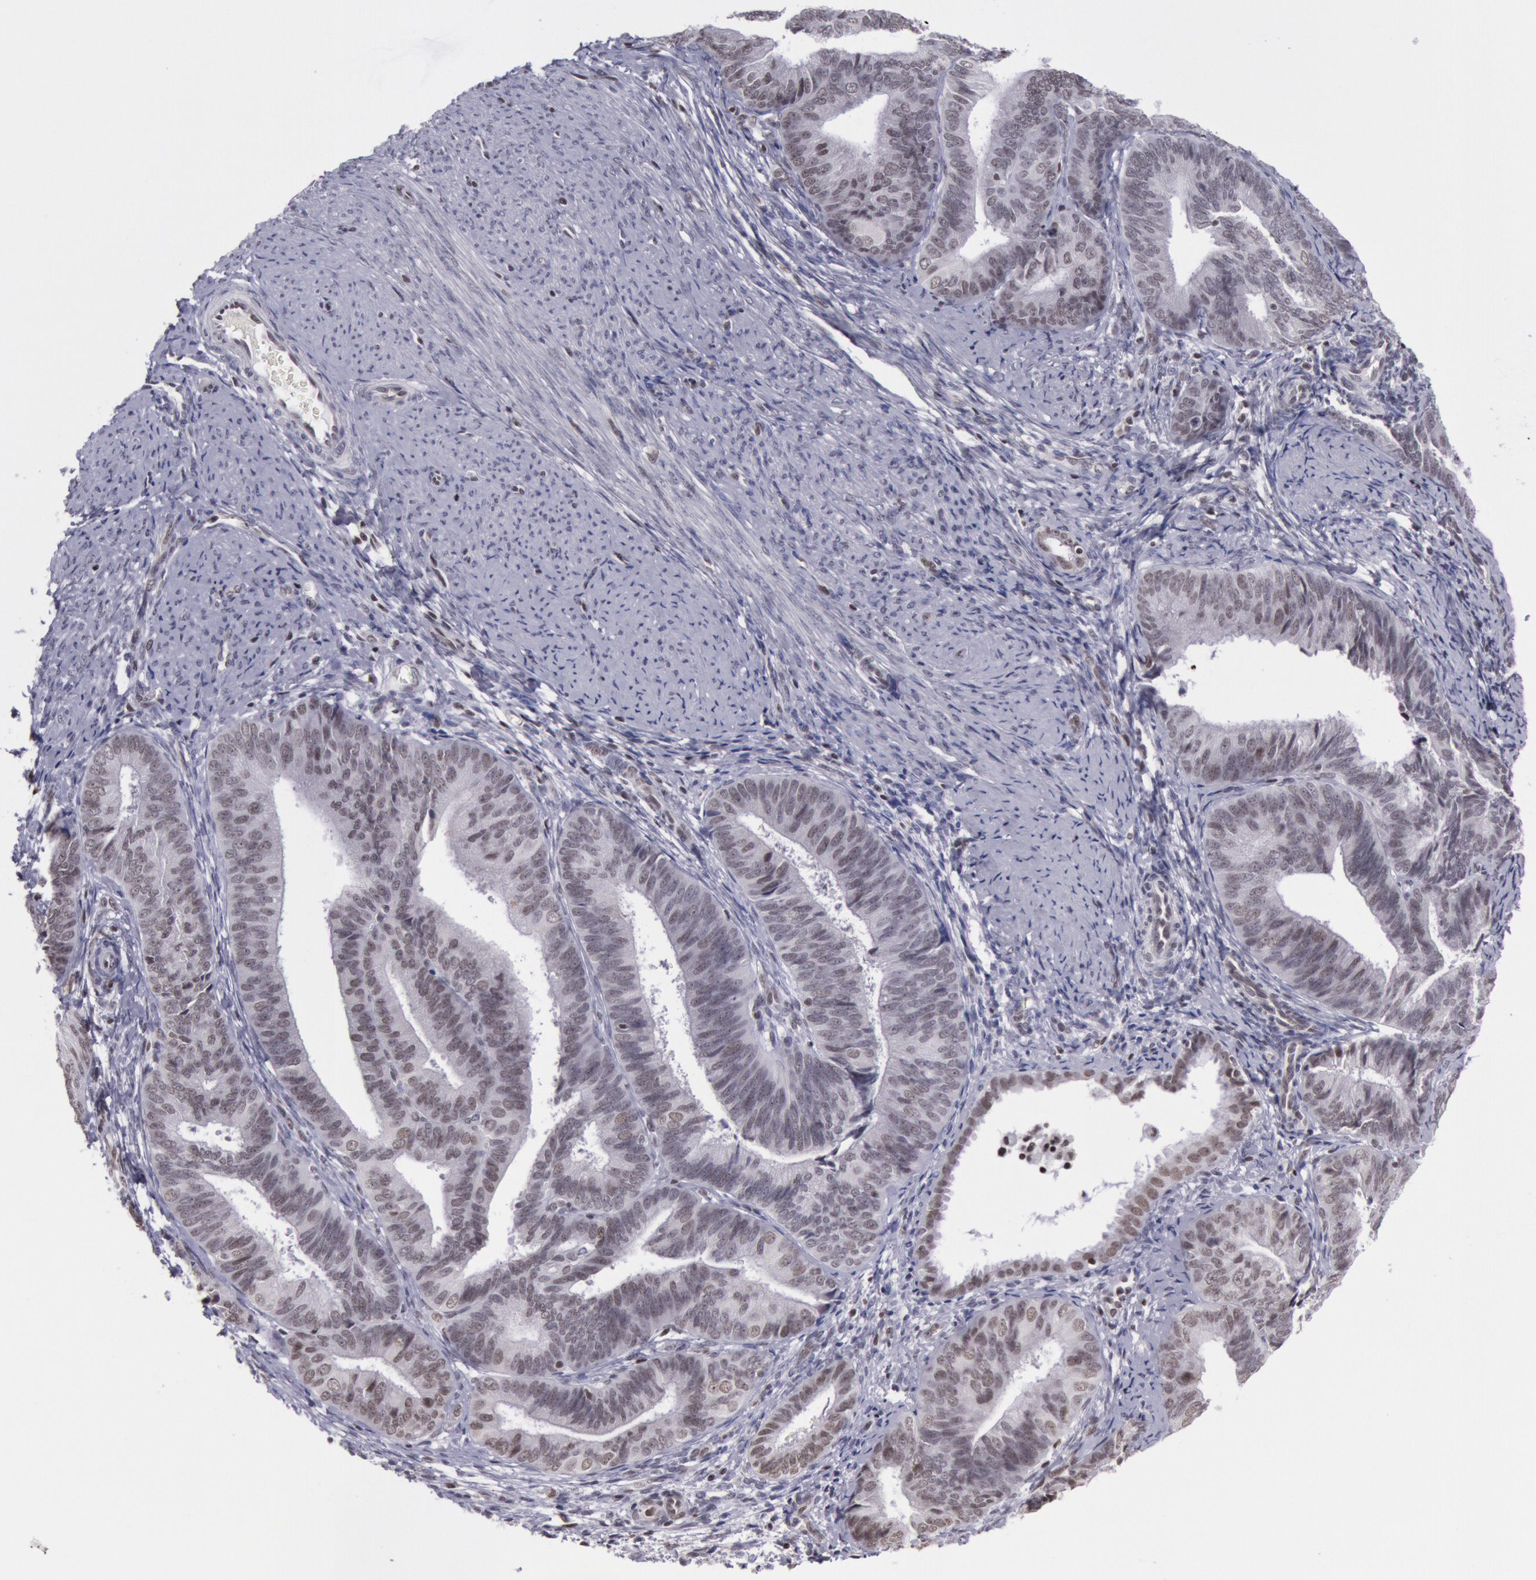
{"staining": {"intensity": "weak", "quantity": "25%-75%", "location": "nuclear"}, "tissue": "endometrial cancer", "cell_type": "Tumor cells", "image_type": "cancer", "snomed": [{"axis": "morphology", "description": "Adenocarcinoma, NOS"}, {"axis": "topography", "description": "Endometrium"}], "caption": "Immunohistochemical staining of endometrial adenocarcinoma shows low levels of weak nuclear protein expression in approximately 25%-75% of tumor cells.", "gene": "NKAP", "patient": {"sex": "female", "age": 63}}